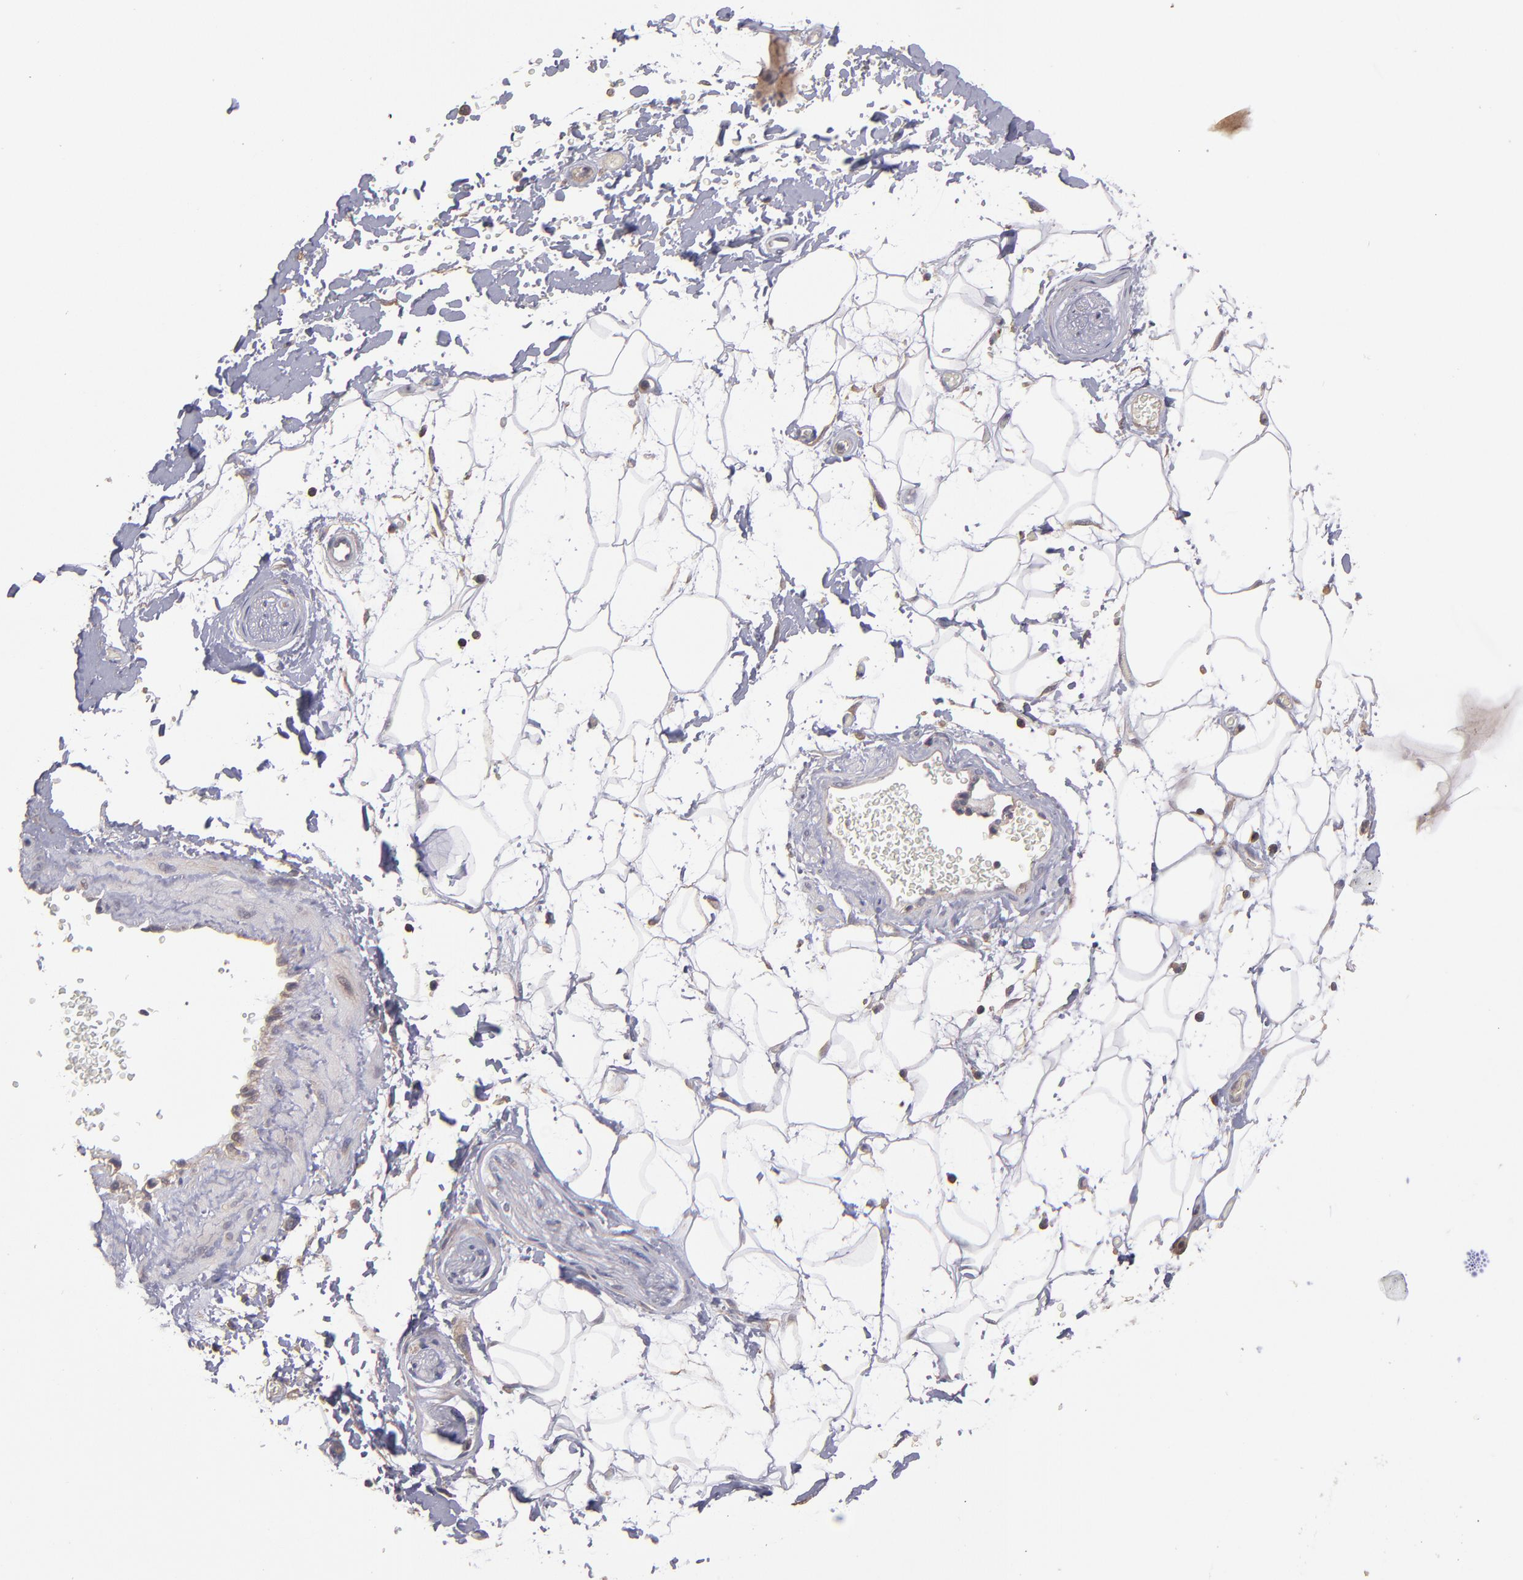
{"staining": {"intensity": "negative", "quantity": "none", "location": "none"}, "tissue": "adipose tissue", "cell_type": "Adipocytes", "image_type": "normal", "snomed": [{"axis": "morphology", "description": "Normal tissue, NOS"}, {"axis": "topography", "description": "Soft tissue"}], "caption": "Adipose tissue stained for a protein using immunohistochemistry (IHC) reveals no positivity adipocytes.", "gene": "NF2", "patient": {"sex": "male", "age": 72}}